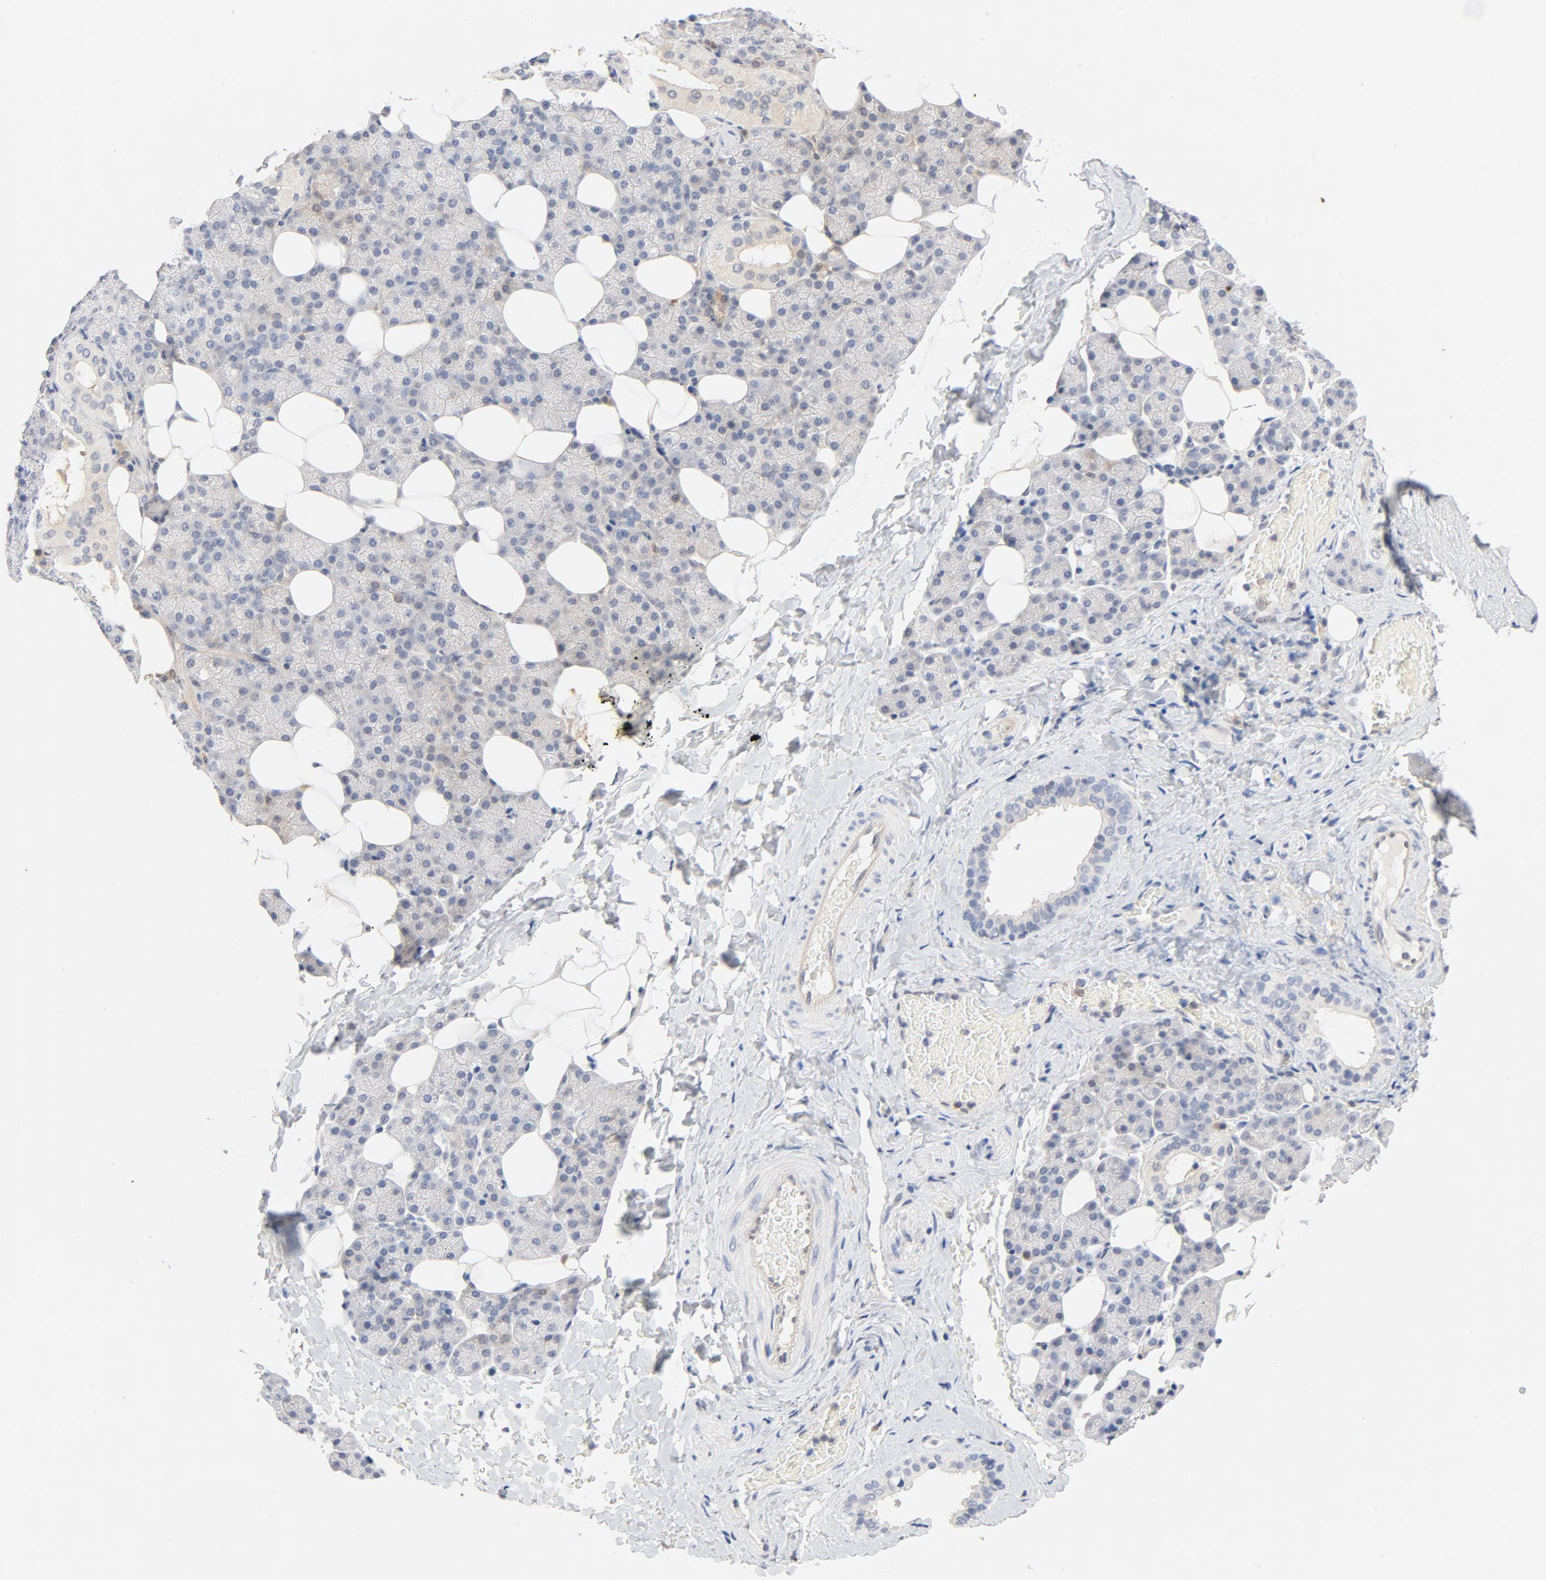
{"staining": {"intensity": "weak", "quantity": "<25%", "location": "cytoplasmic/membranous"}, "tissue": "salivary gland", "cell_type": "Glandular cells", "image_type": "normal", "snomed": [{"axis": "morphology", "description": "Normal tissue, NOS"}, {"axis": "topography", "description": "Lymph node"}, {"axis": "topography", "description": "Salivary gland"}], "caption": "The histopathology image reveals no staining of glandular cells in unremarkable salivary gland.", "gene": "STAT1", "patient": {"sex": "male", "age": 8}}